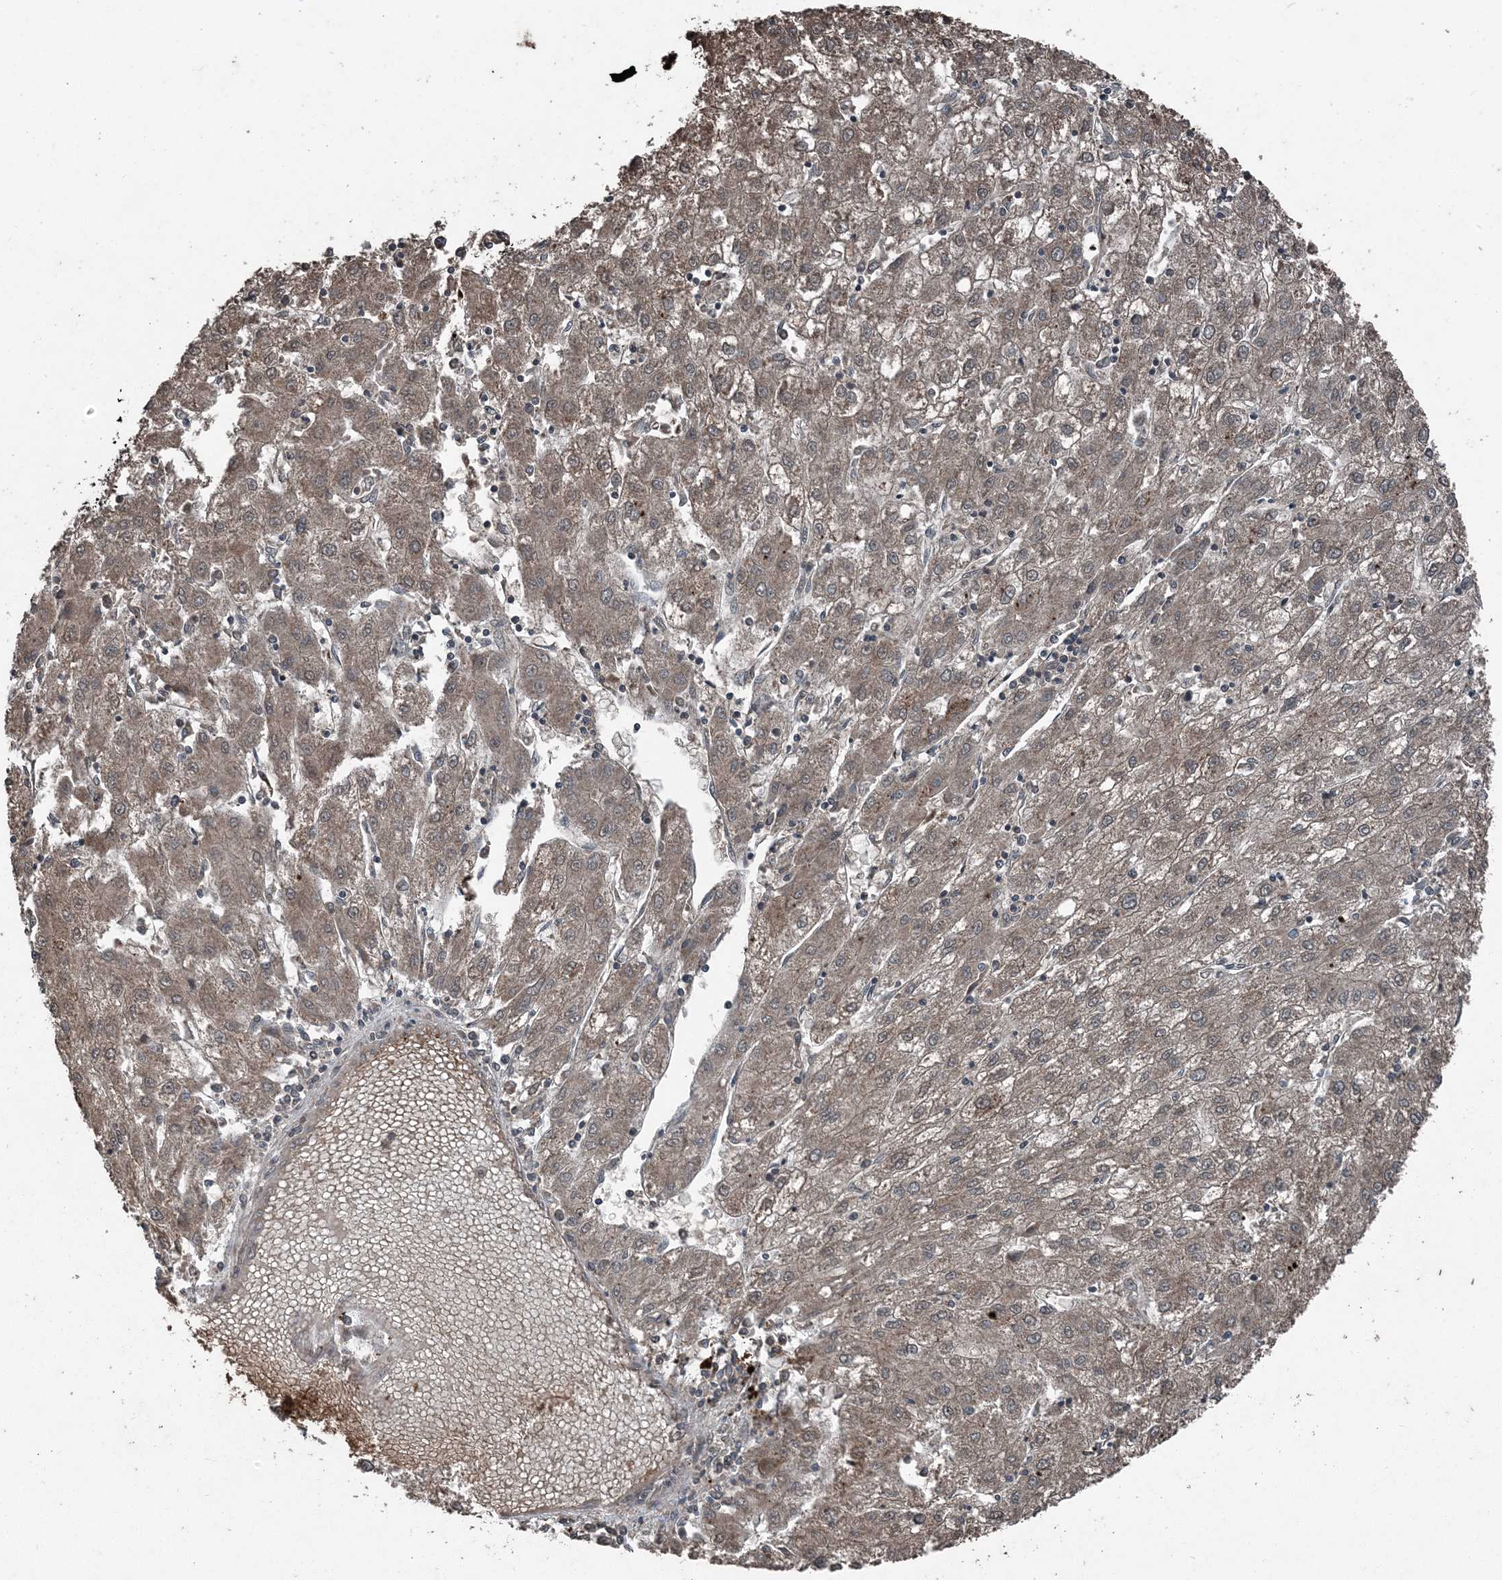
{"staining": {"intensity": "weak", "quantity": "<25%", "location": "cytoplasmic/membranous"}, "tissue": "liver cancer", "cell_type": "Tumor cells", "image_type": "cancer", "snomed": [{"axis": "morphology", "description": "Carcinoma, Hepatocellular, NOS"}, {"axis": "topography", "description": "Liver"}], "caption": "IHC of liver hepatocellular carcinoma displays no staining in tumor cells.", "gene": "CFL1", "patient": {"sex": "male", "age": 72}}